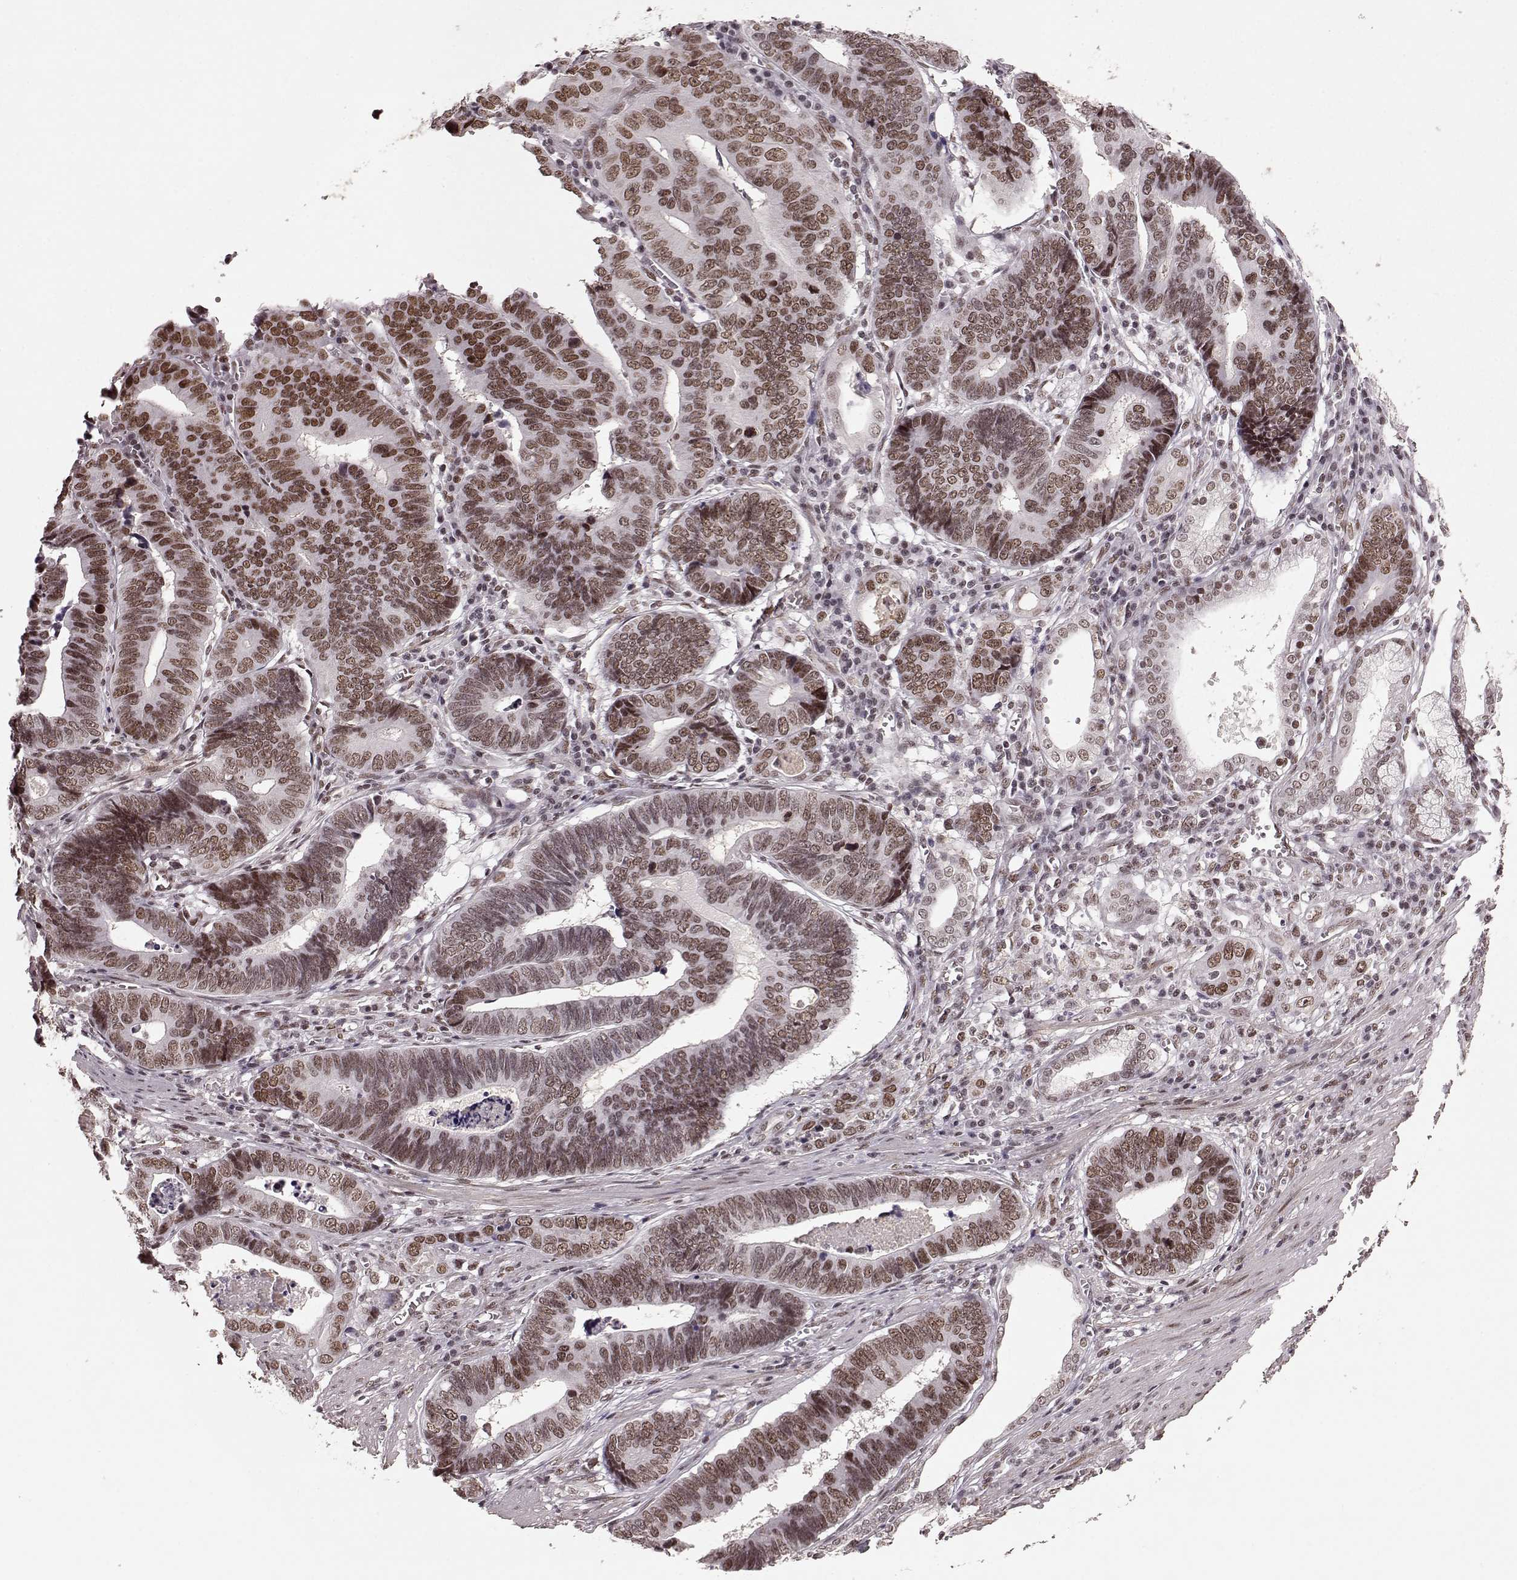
{"staining": {"intensity": "moderate", "quantity": ">75%", "location": "nuclear"}, "tissue": "stomach cancer", "cell_type": "Tumor cells", "image_type": "cancer", "snomed": [{"axis": "morphology", "description": "Adenocarcinoma, NOS"}, {"axis": "topography", "description": "Stomach"}], "caption": "High-power microscopy captured an immunohistochemistry micrograph of stomach adenocarcinoma, revealing moderate nuclear positivity in approximately >75% of tumor cells.", "gene": "RRAGD", "patient": {"sex": "male", "age": 84}}